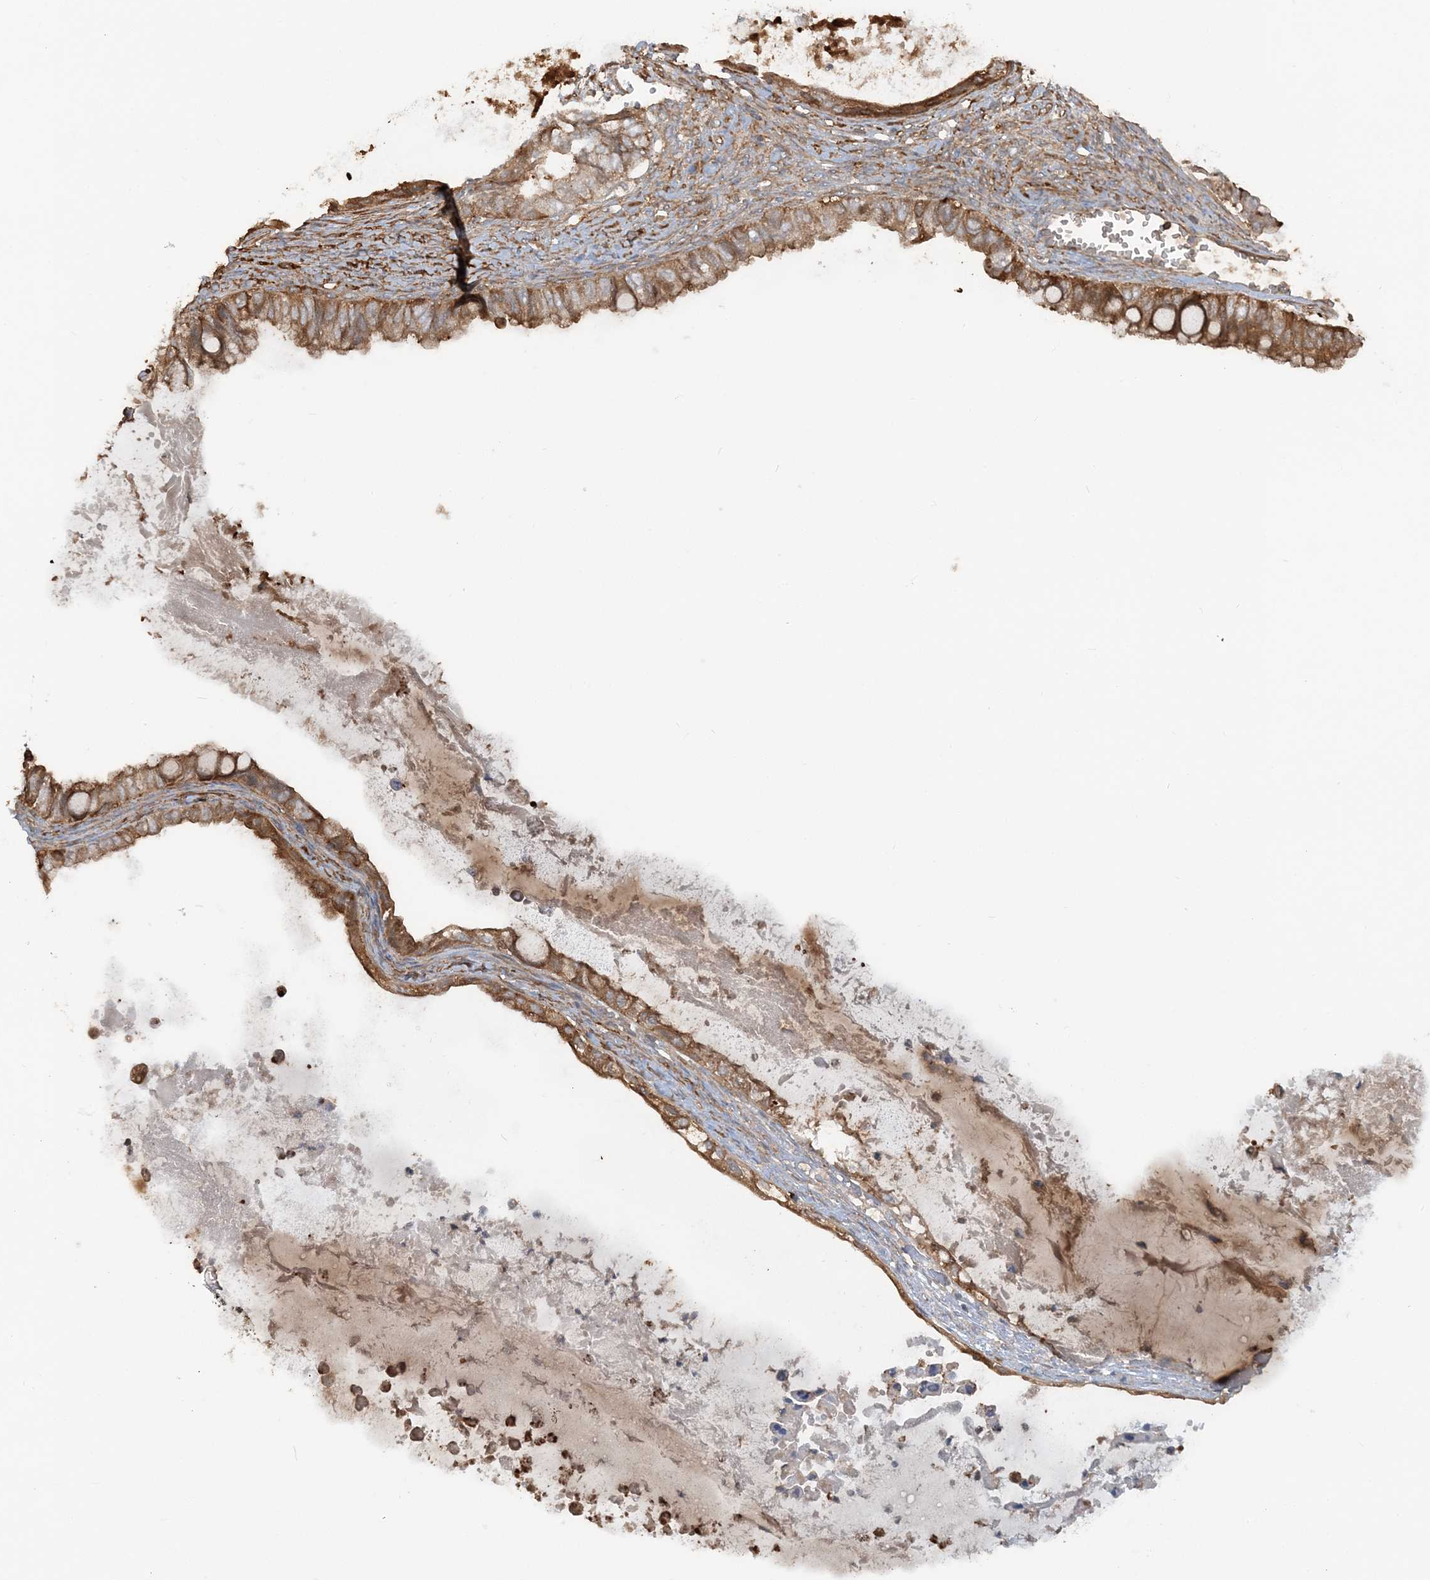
{"staining": {"intensity": "moderate", "quantity": ">75%", "location": "cytoplasmic/membranous"}, "tissue": "ovarian cancer", "cell_type": "Tumor cells", "image_type": "cancer", "snomed": [{"axis": "morphology", "description": "Cystadenocarcinoma, mucinous, NOS"}, {"axis": "topography", "description": "Ovary"}], "caption": "Moderate cytoplasmic/membranous expression is identified in approximately >75% of tumor cells in ovarian cancer.", "gene": "DSTN", "patient": {"sex": "female", "age": 80}}